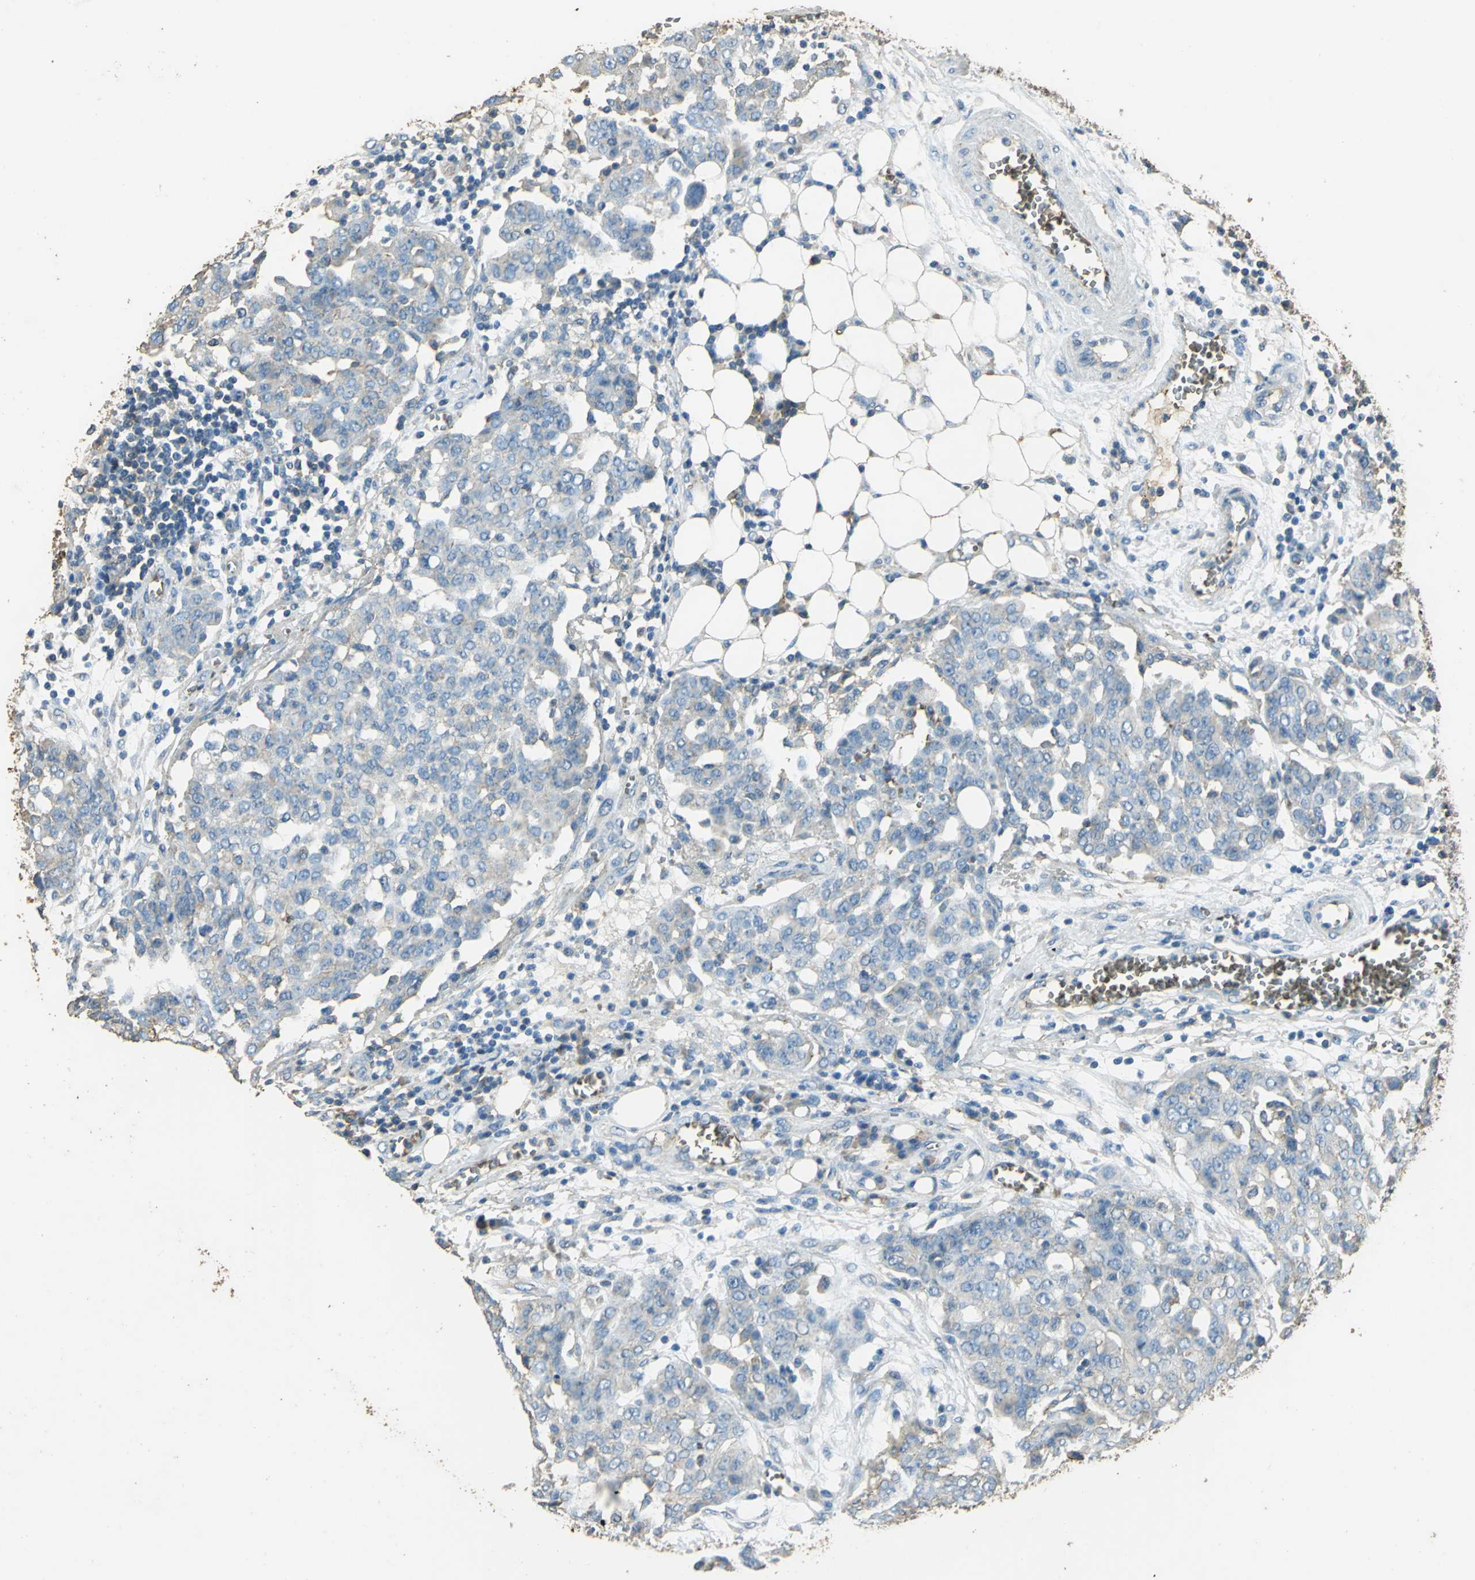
{"staining": {"intensity": "weak", "quantity": "<25%", "location": "cytoplasmic/membranous"}, "tissue": "ovarian cancer", "cell_type": "Tumor cells", "image_type": "cancer", "snomed": [{"axis": "morphology", "description": "Cystadenocarcinoma, serous, NOS"}, {"axis": "topography", "description": "Soft tissue"}, {"axis": "topography", "description": "Ovary"}], "caption": "A micrograph of ovarian serous cystadenocarcinoma stained for a protein shows no brown staining in tumor cells.", "gene": "TRAPPC2", "patient": {"sex": "female", "age": 57}}